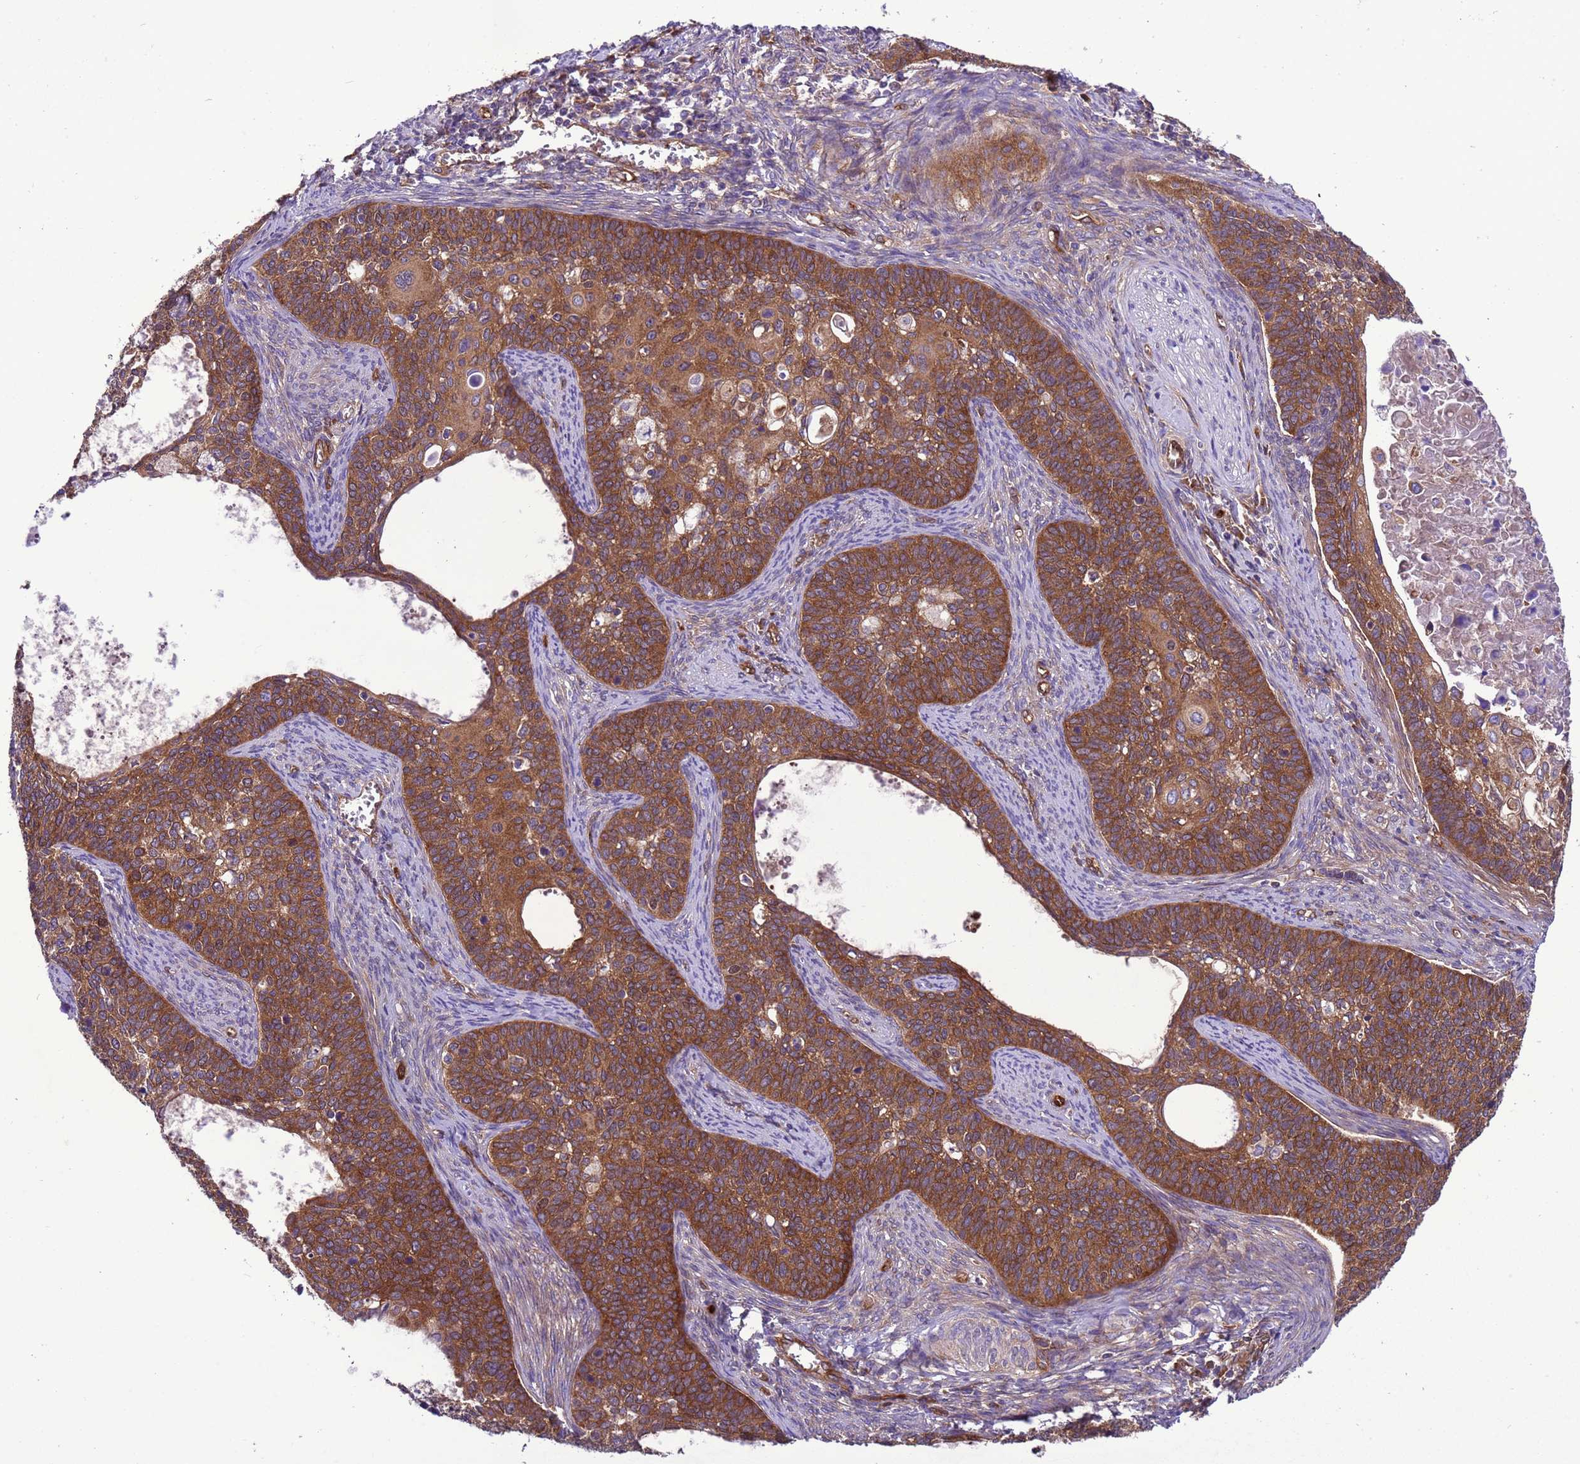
{"staining": {"intensity": "strong", "quantity": ">75%", "location": "cytoplasmic/membranous"}, "tissue": "cervical cancer", "cell_type": "Tumor cells", "image_type": "cancer", "snomed": [{"axis": "morphology", "description": "Squamous cell carcinoma, NOS"}, {"axis": "topography", "description": "Cervix"}], "caption": "Immunohistochemical staining of squamous cell carcinoma (cervical) reveals strong cytoplasmic/membranous protein staining in approximately >75% of tumor cells.", "gene": "RABEP2", "patient": {"sex": "female", "age": 33}}